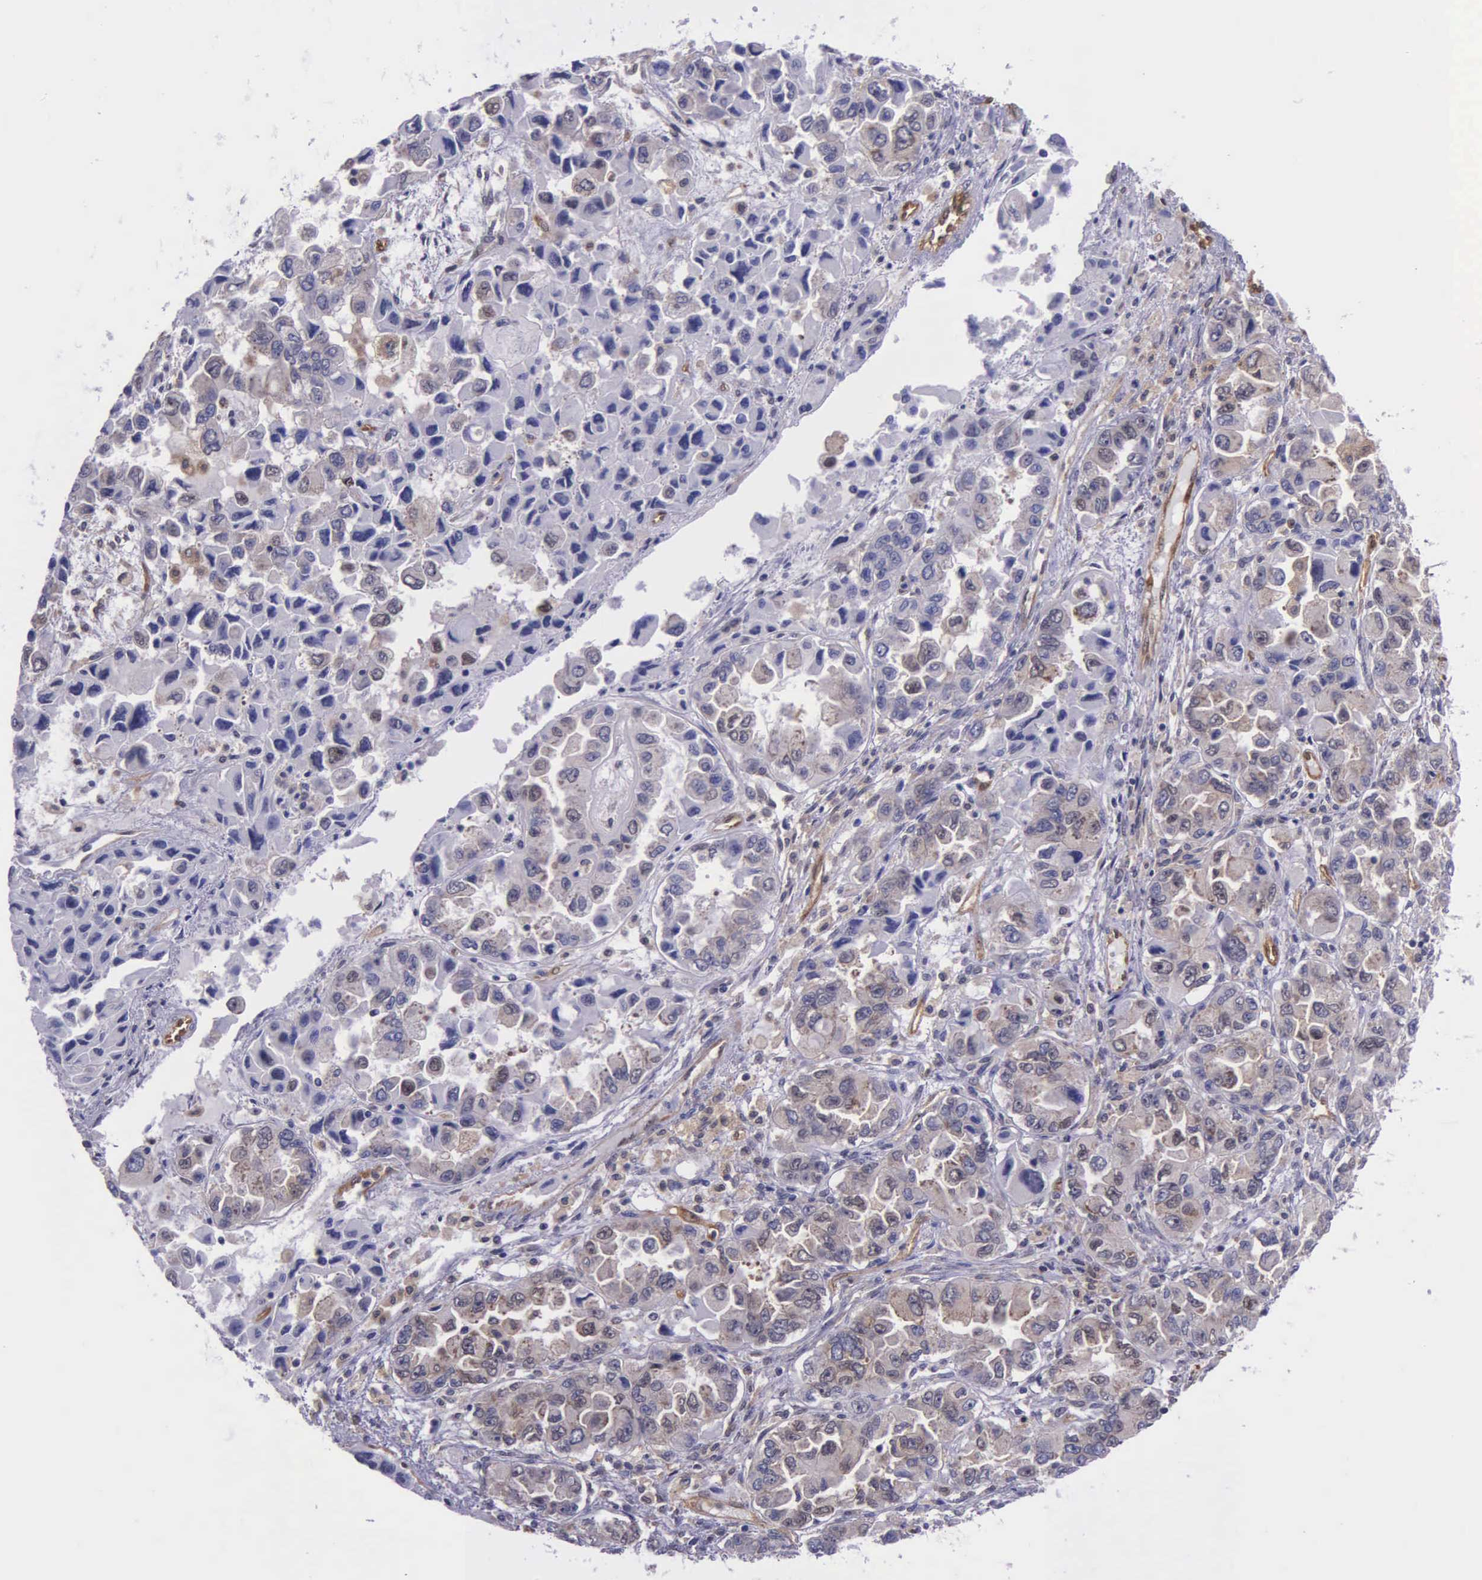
{"staining": {"intensity": "weak", "quantity": ">75%", "location": "cytoplasmic/membranous"}, "tissue": "ovarian cancer", "cell_type": "Tumor cells", "image_type": "cancer", "snomed": [{"axis": "morphology", "description": "Cystadenocarcinoma, serous, NOS"}, {"axis": "topography", "description": "Ovary"}], "caption": "A low amount of weak cytoplasmic/membranous staining is appreciated in approximately >75% of tumor cells in ovarian serous cystadenocarcinoma tissue.", "gene": "GMPR2", "patient": {"sex": "female", "age": 84}}